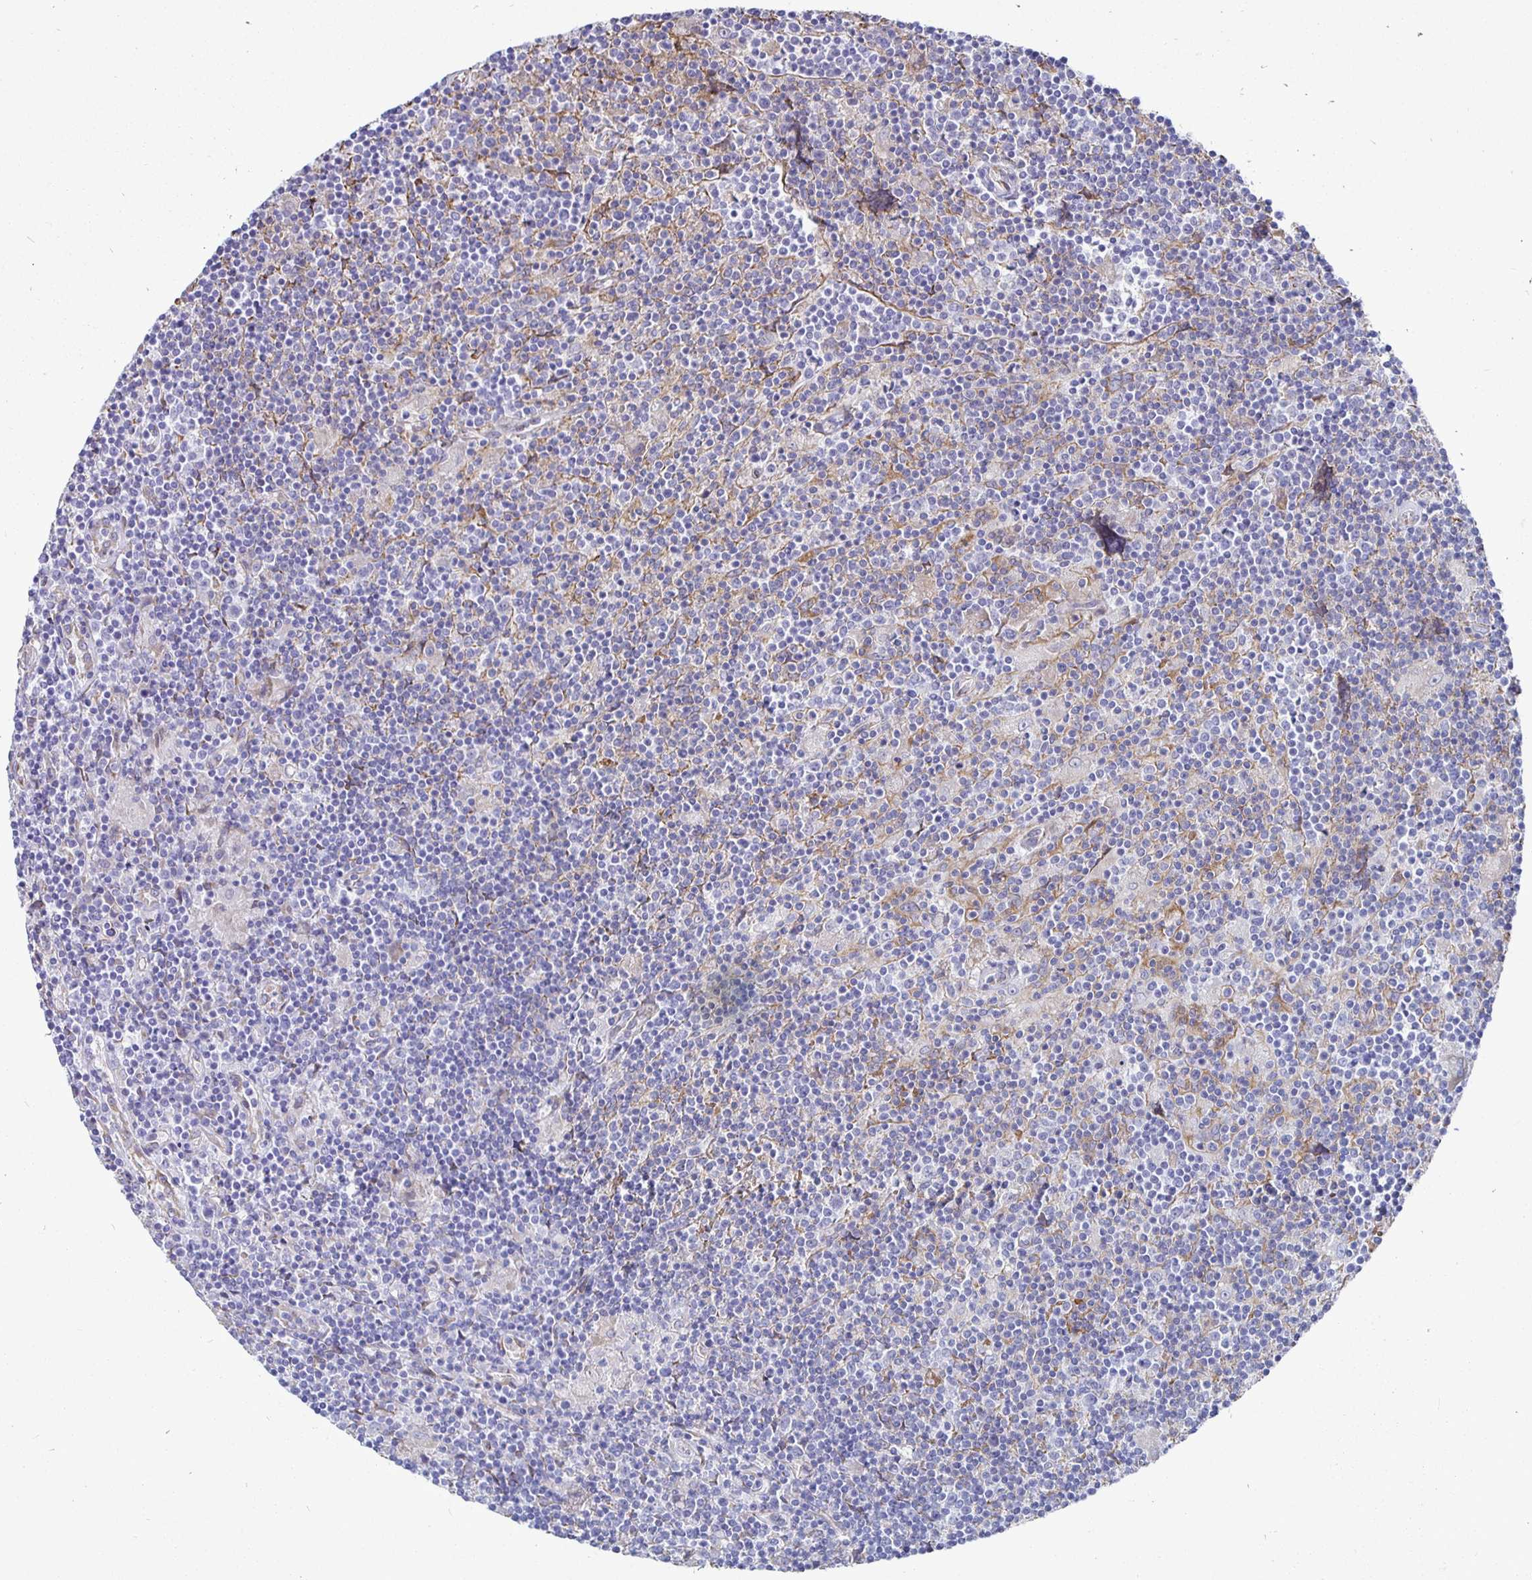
{"staining": {"intensity": "negative", "quantity": "none", "location": "none"}, "tissue": "lymphoma", "cell_type": "Tumor cells", "image_type": "cancer", "snomed": [{"axis": "morphology", "description": "Hodgkin's disease, NOS"}, {"axis": "topography", "description": "Lymph node"}], "caption": "A high-resolution photomicrograph shows IHC staining of Hodgkin's disease, which exhibits no significant expression in tumor cells. The staining is performed using DAB (3,3'-diaminobenzidine) brown chromogen with nuclei counter-stained in using hematoxylin.", "gene": "DNAI2", "patient": {"sex": "male", "age": 40}}